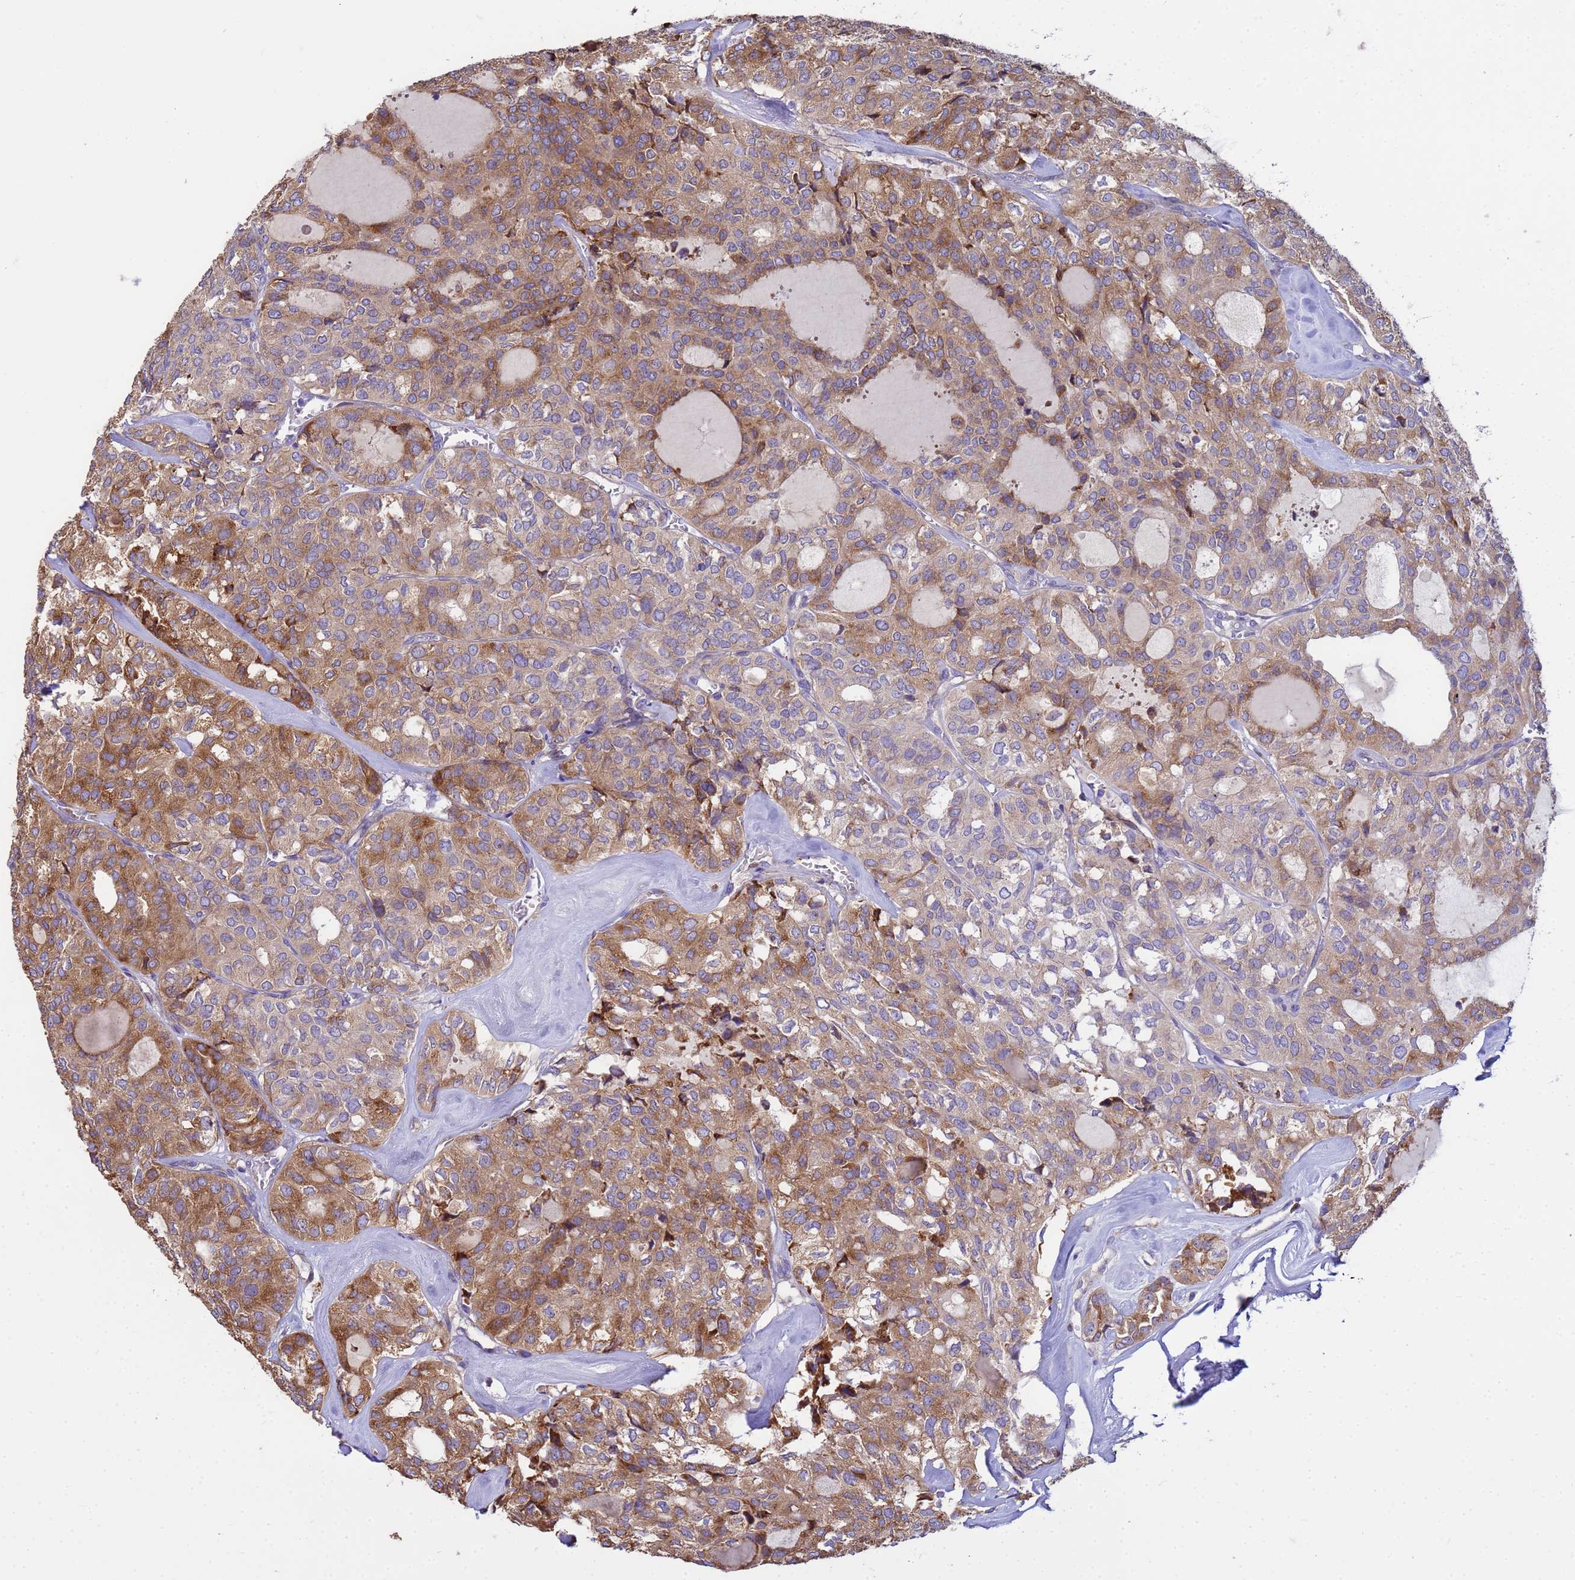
{"staining": {"intensity": "moderate", "quantity": ">75%", "location": "cytoplasmic/membranous"}, "tissue": "thyroid cancer", "cell_type": "Tumor cells", "image_type": "cancer", "snomed": [{"axis": "morphology", "description": "Follicular adenoma carcinoma, NOS"}, {"axis": "topography", "description": "Thyroid gland"}], "caption": "A photomicrograph of thyroid follicular adenoma carcinoma stained for a protein shows moderate cytoplasmic/membranous brown staining in tumor cells.", "gene": "THAP5", "patient": {"sex": "male", "age": 75}}